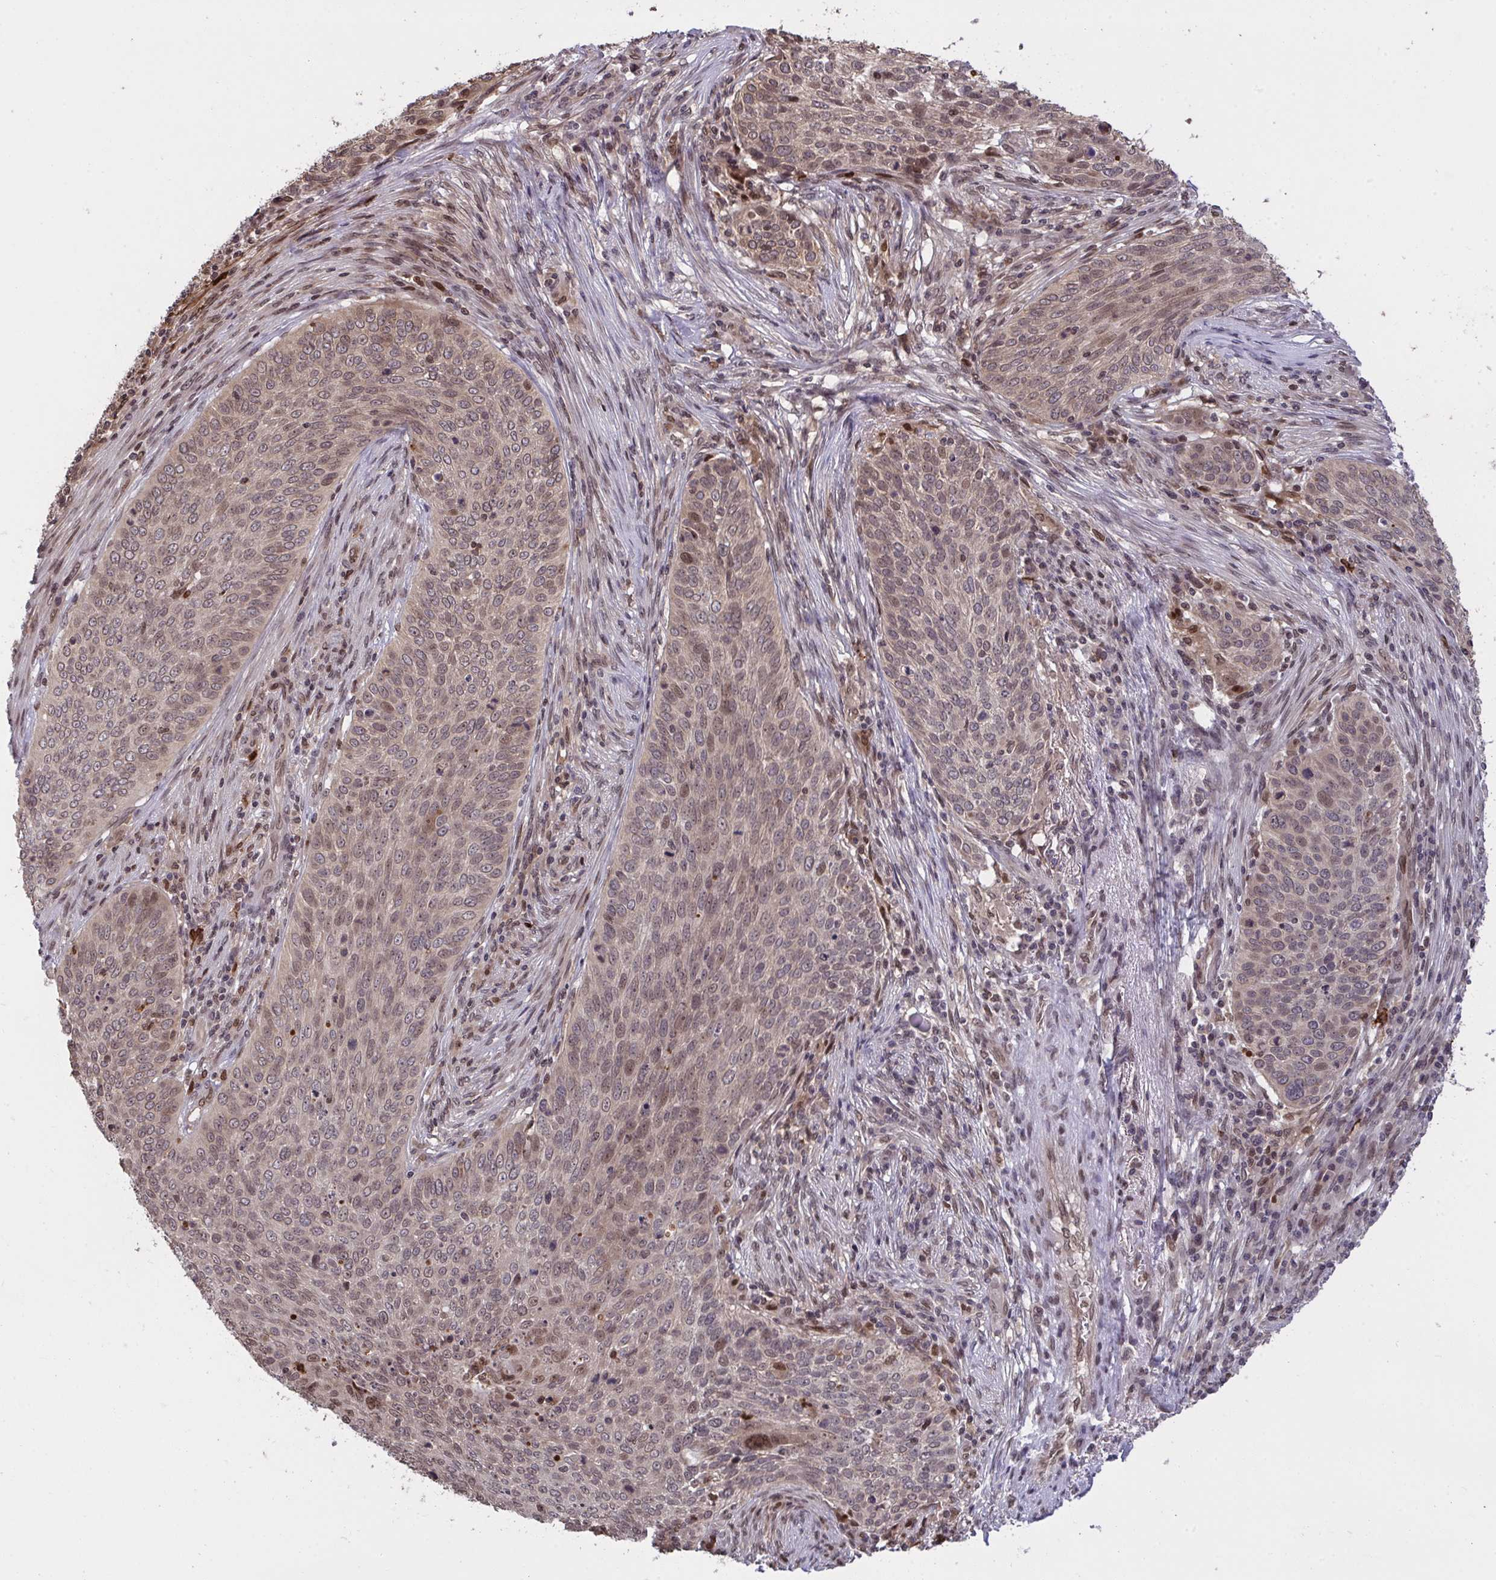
{"staining": {"intensity": "strong", "quantity": "25%-75%", "location": "nuclear"}, "tissue": "lung cancer", "cell_type": "Tumor cells", "image_type": "cancer", "snomed": [{"axis": "morphology", "description": "Squamous cell carcinoma, NOS"}, {"axis": "topography", "description": "Lung"}], "caption": "Protein expression analysis of human squamous cell carcinoma (lung) reveals strong nuclear positivity in about 25%-75% of tumor cells.", "gene": "UXT", "patient": {"sex": "male", "age": 63}}